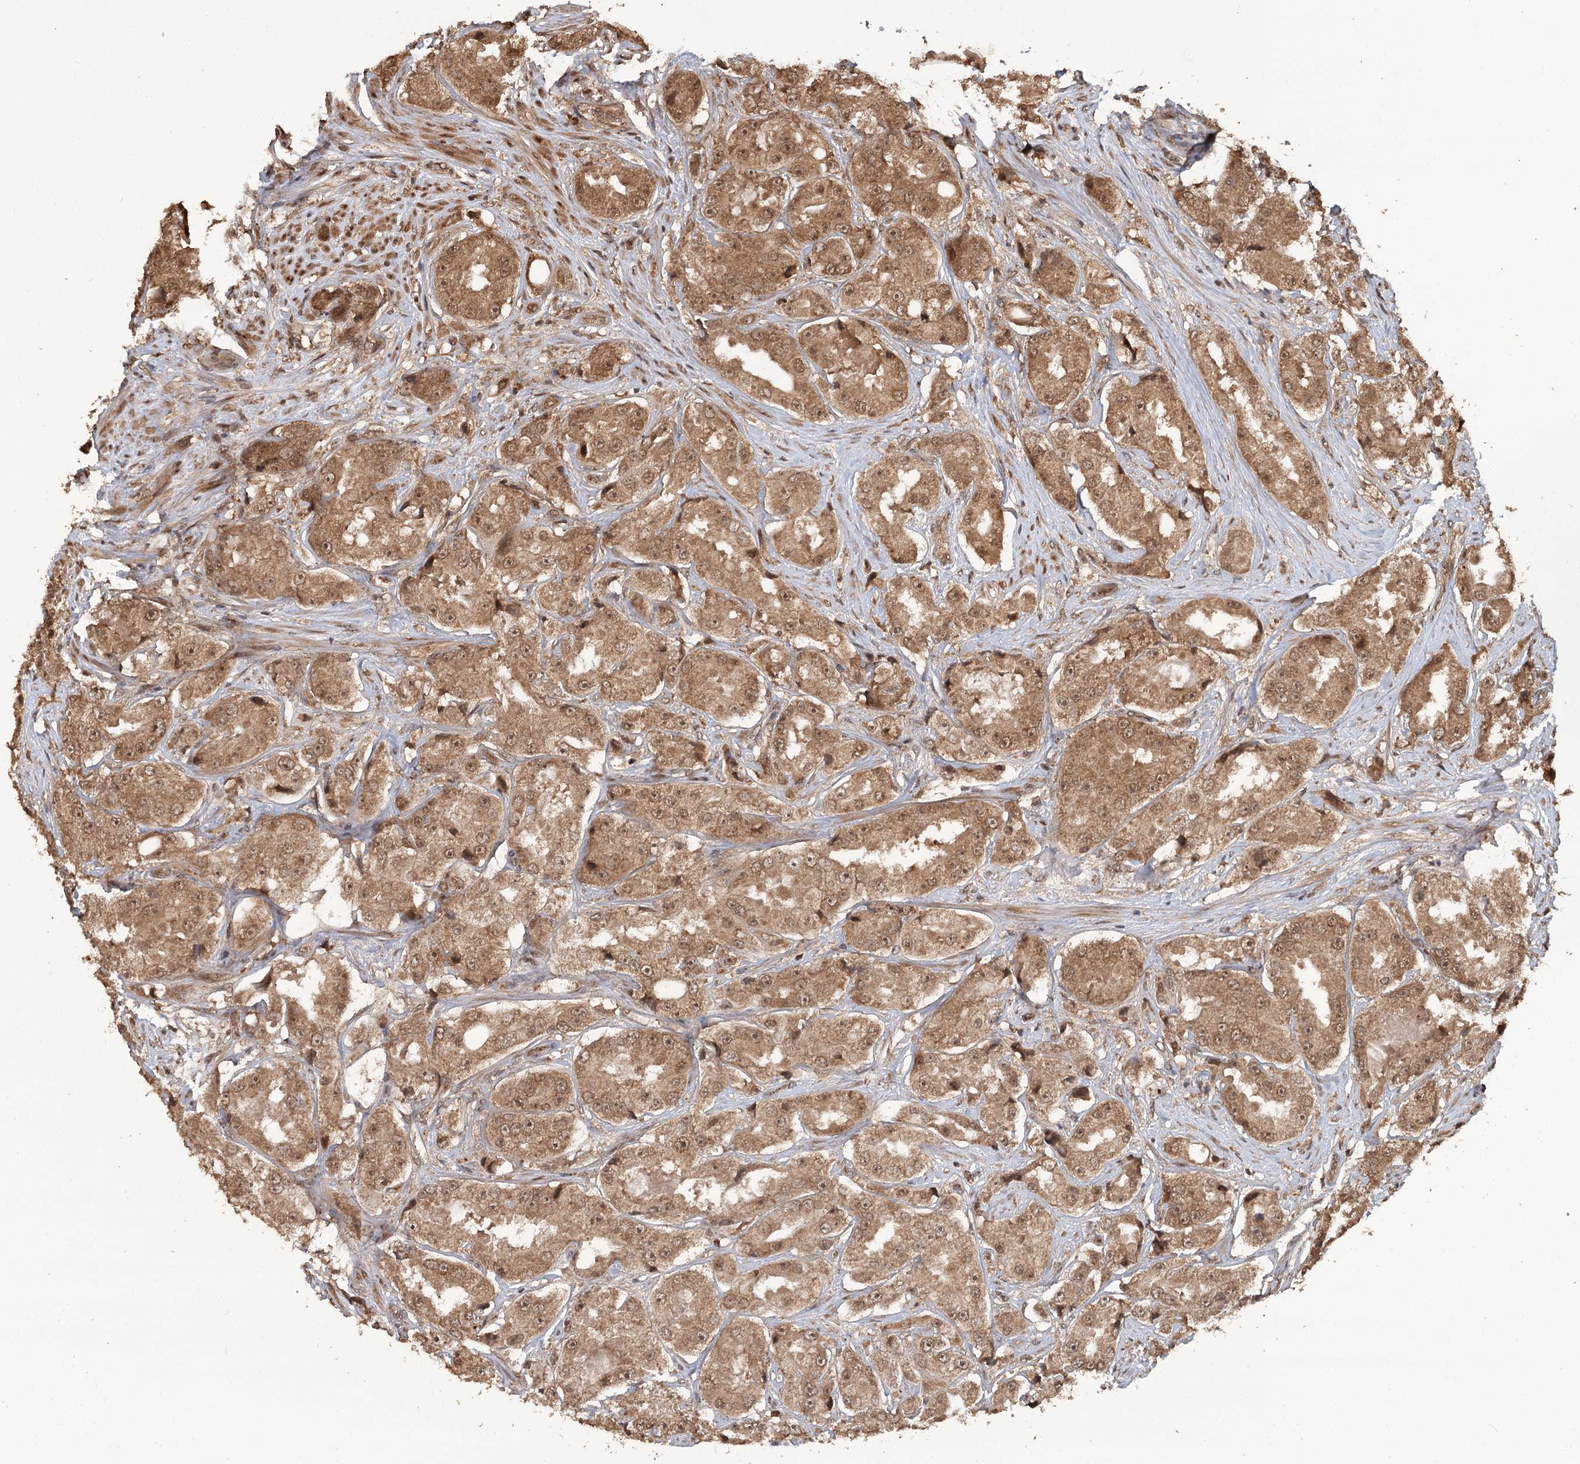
{"staining": {"intensity": "moderate", "quantity": ">75%", "location": "cytoplasmic/membranous,nuclear"}, "tissue": "prostate cancer", "cell_type": "Tumor cells", "image_type": "cancer", "snomed": [{"axis": "morphology", "description": "Adenocarcinoma, High grade"}, {"axis": "topography", "description": "Prostate"}], "caption": "Prostate adenocarcinoma (high-grade) stained with a brown dye demonstrates moderate cytoplasmic/membranous and nuclear positive positivity in approximately >75% of tumor cells.", "gene": "N6AMT1", "patient": {"sex": "male", "age": 73}}